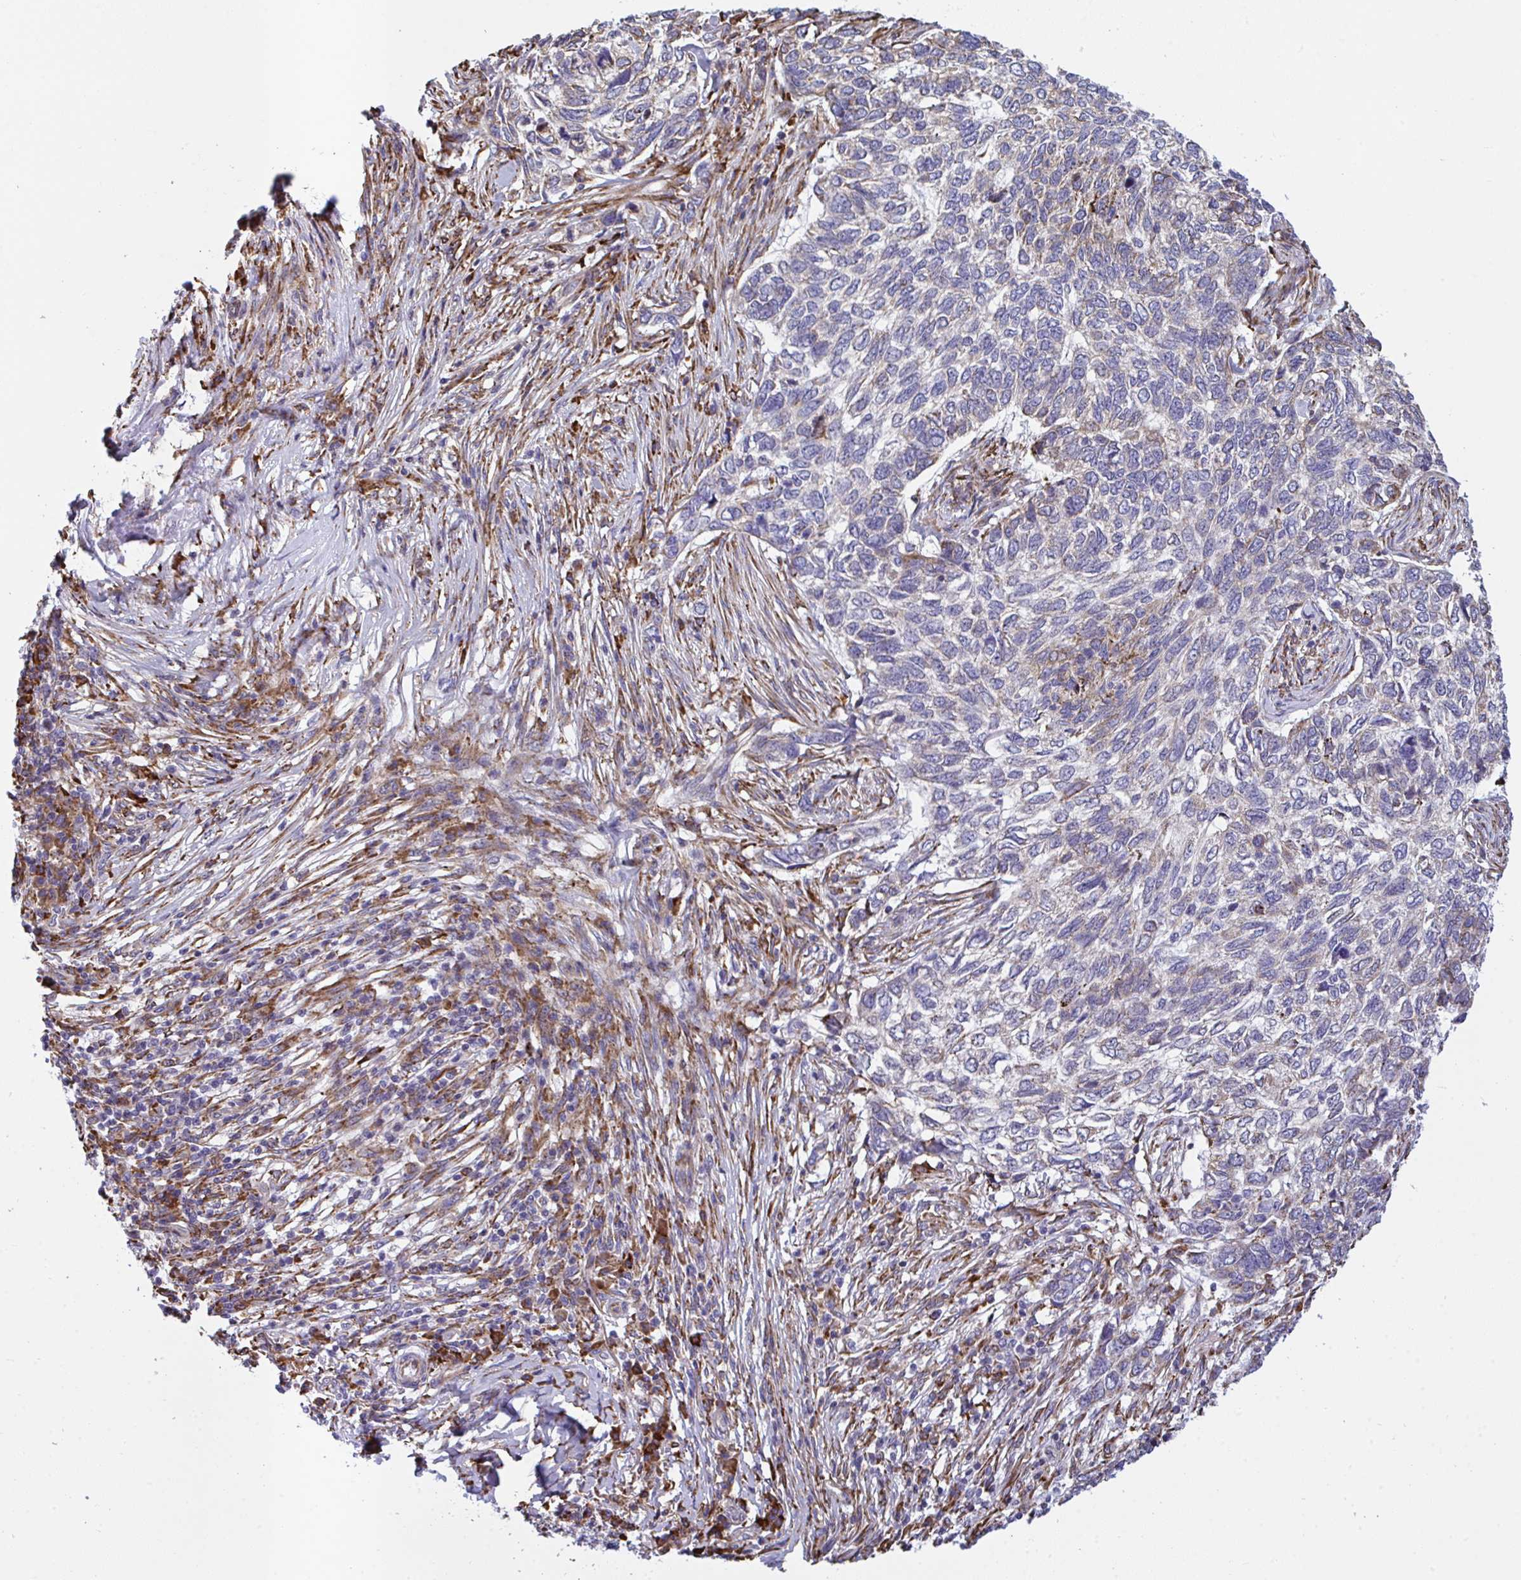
{"staining": {"intensity": "moderate", "quantity": "<25%", "location": "cytoplasmic/membranous"}, "tissue": "skin cancer", "cell_type": "Tumor cells", "image_type": "cancer", "snomed": [{"axis": "morphology", "description": "Basal cell carcinoma"}, {"axis": "topography", "description": "Skin"}], "caption": "A brown stain labels moderate cytoplasmic/membranous positivity of a protein in skin cancer (basal cell carcinoma) tumor cells.", "gene": "PEAK3", "patient": {"sex": "female", "age": 65}}